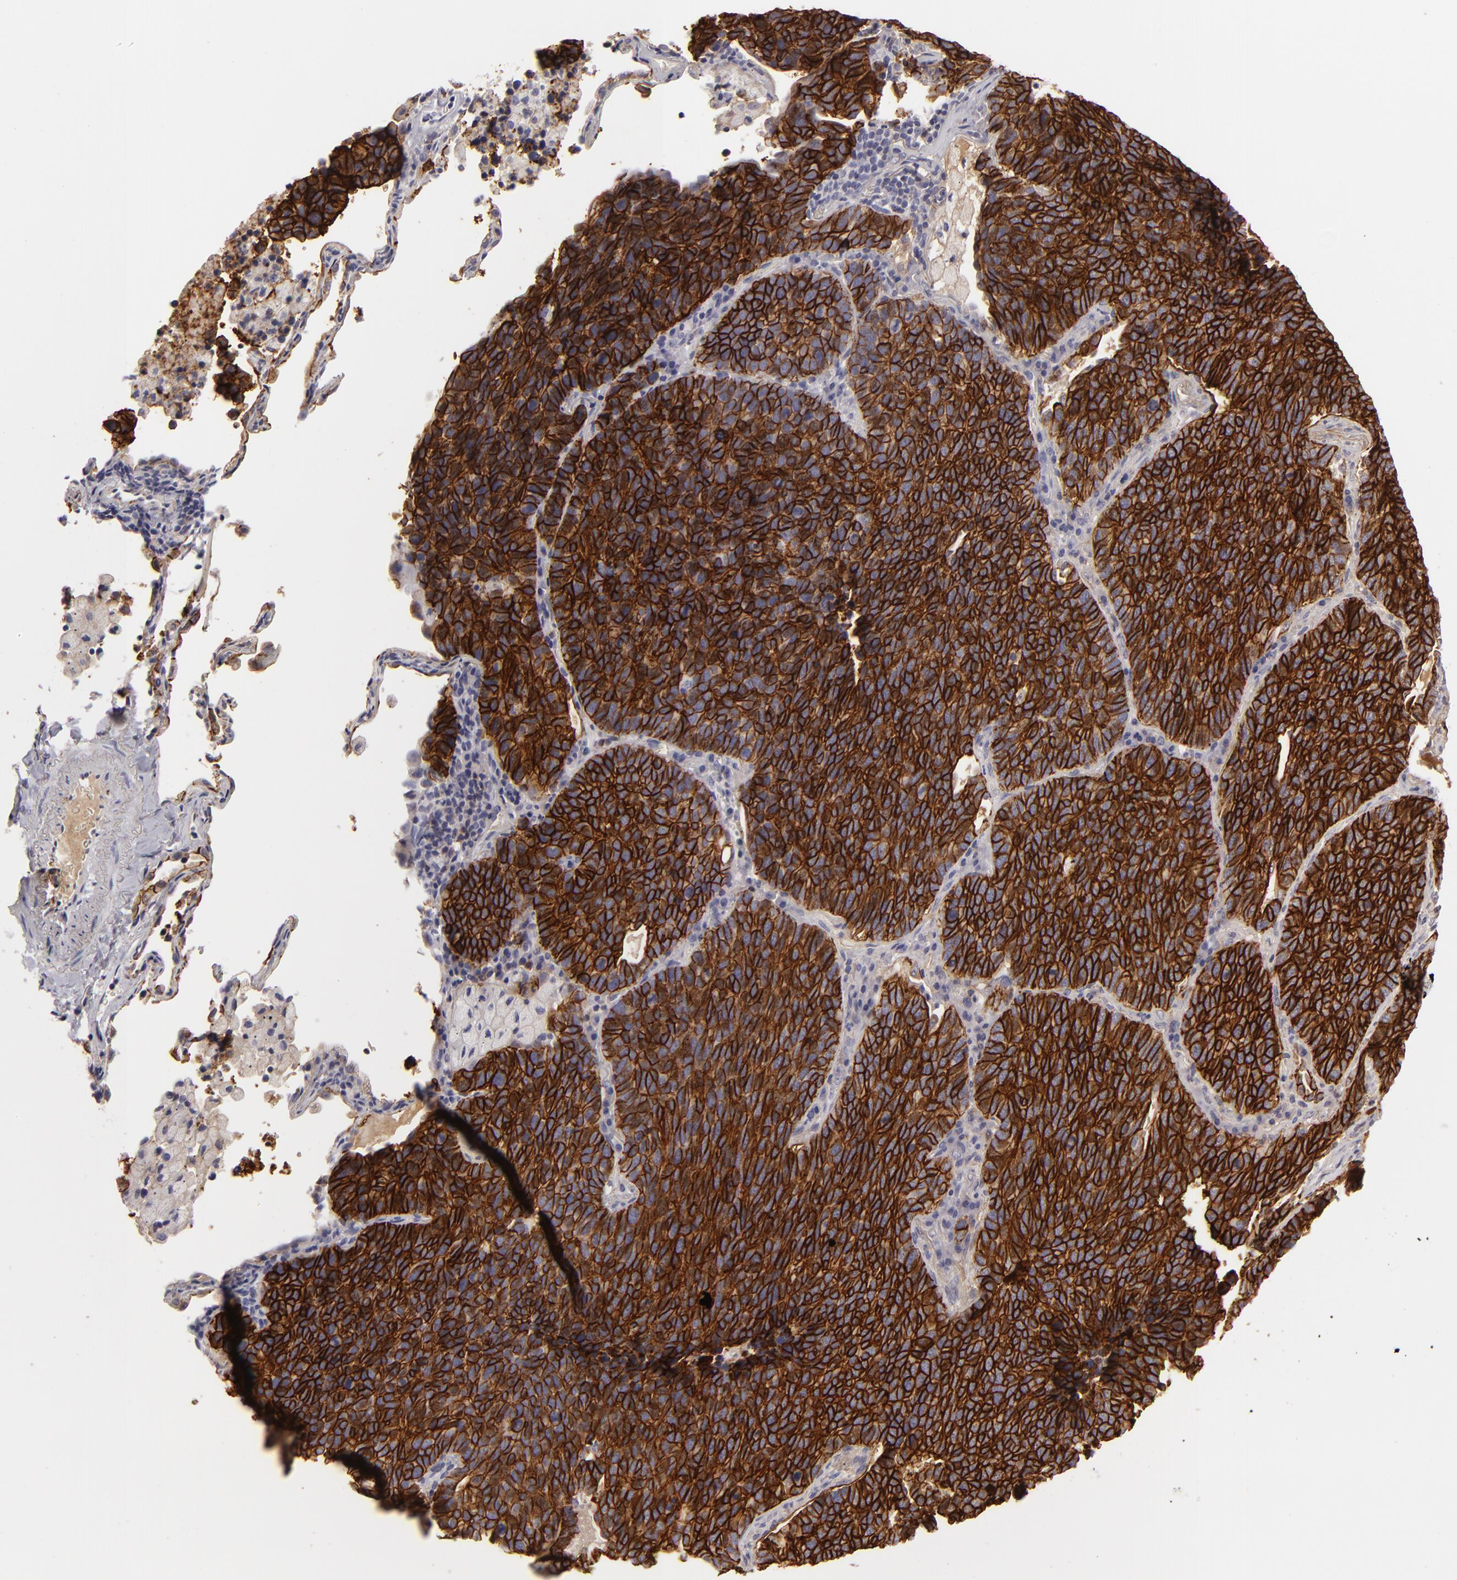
{"staining": {"intensity": "strong", "quantity": ">75%", "location": "cytoplasmic/membranous"}, "tissue": "lung cancer", "cell_type": "Tumor cells", "image_type": "cancer", "snomed": [{"axis": "morphology", "description": "Neoplasm, malignant, NOS"}, {"axis": "topography", "description": "Lung"}], "caption": "A micrograph of malignant neoplasm (lung) stained for a protein reveals strong cytoplasmic/membranous brown staining in tumor cells.", "gene": "ALCAM", "patient": {"sex": "female", "age": 75}}